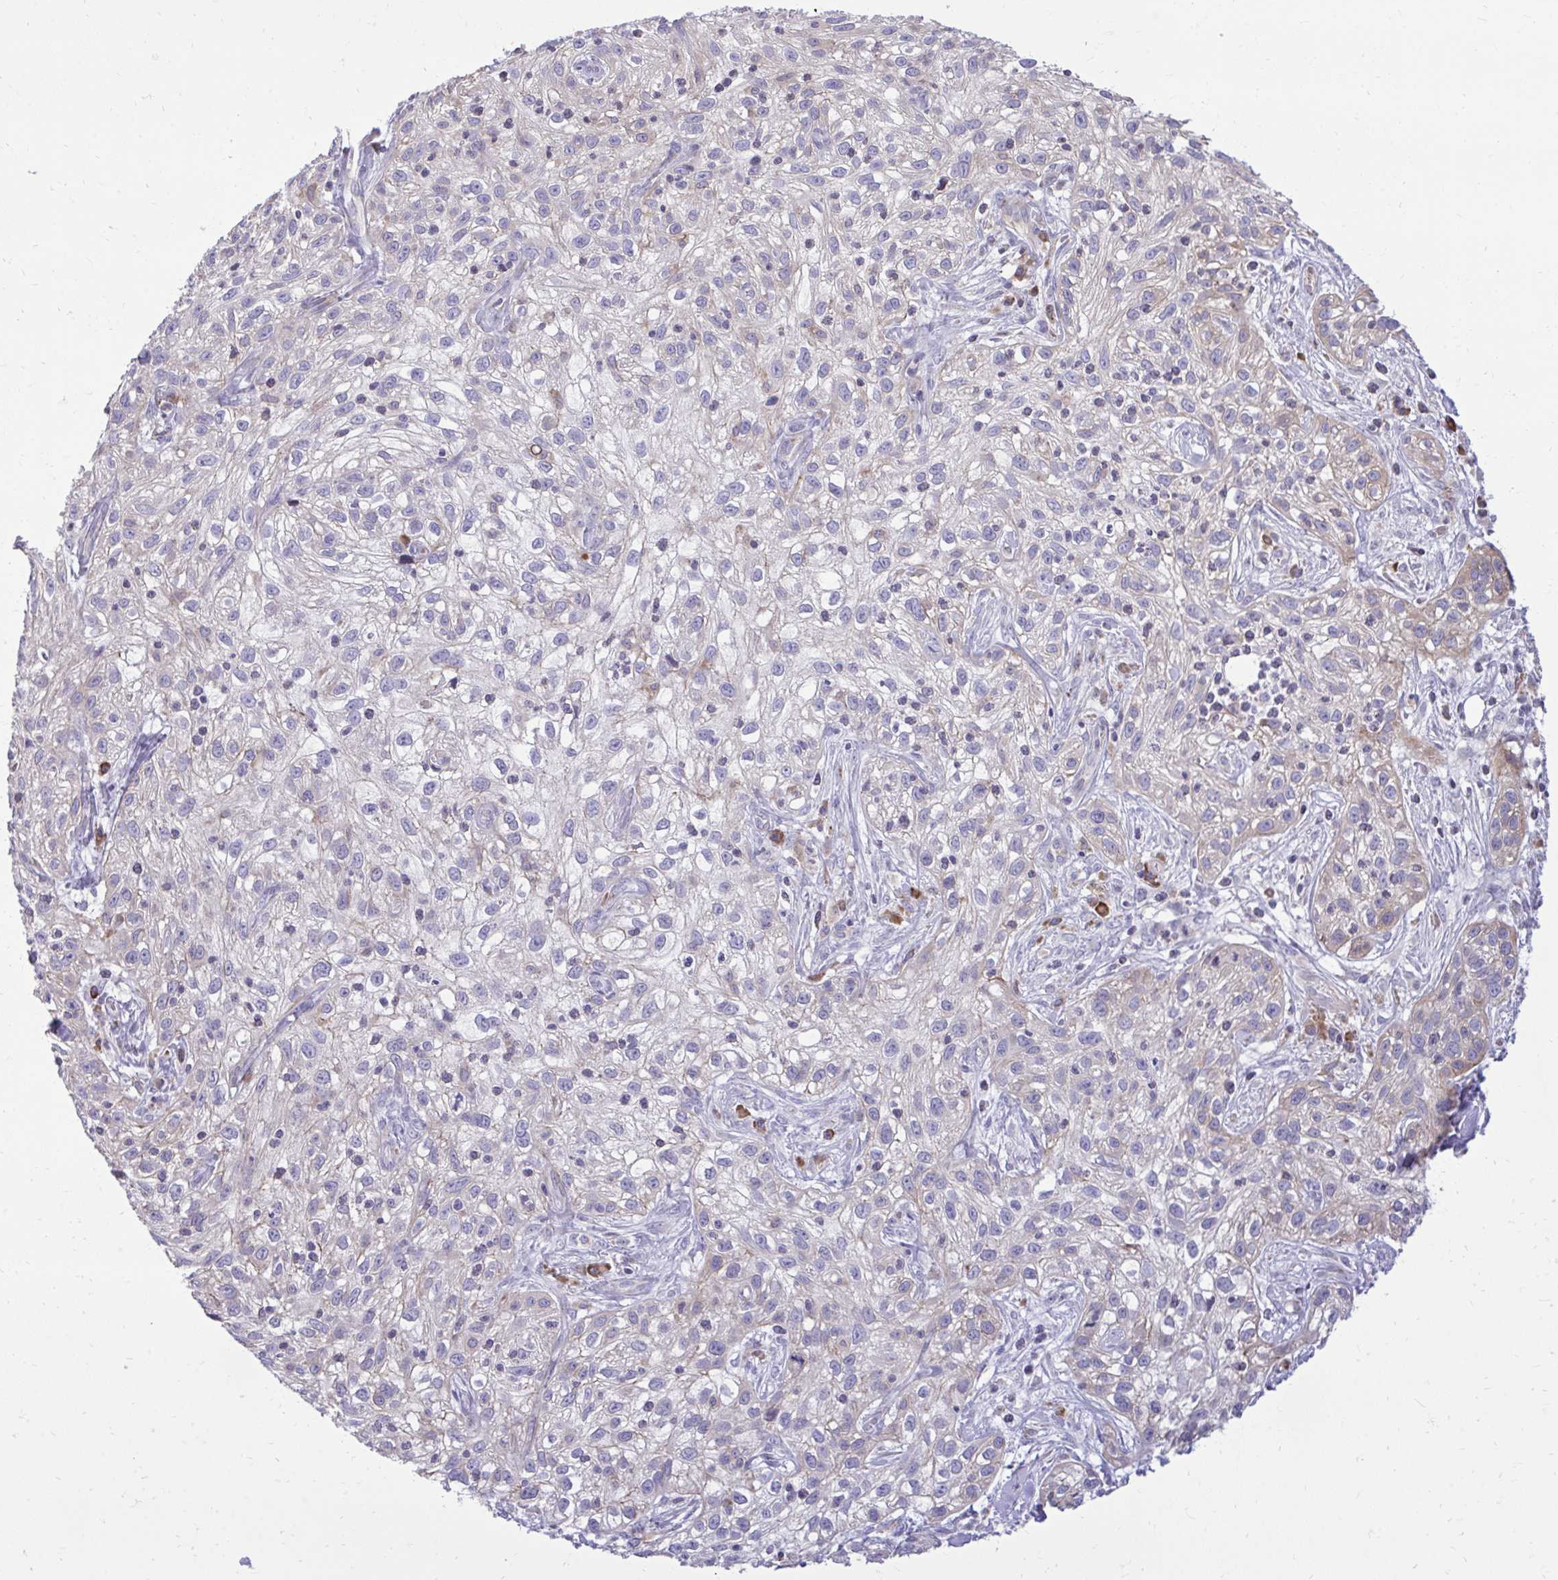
{"staining": {"intensity": "negative", "quantity": "none", "location": "none"}, "tissue": "skin cancer", "cell_type": "Tumor cells", "image_type": "cancer", "snomed": [{"axis": "morphology", "description": "Squamous cell carcinoma, NOS"}, {"axis": "topography", "description": "Skin"}], "caption": "The photomicrograph displays no significant staining in tumor cells of skin squamous cell carcinoma.", "gene": "METTL9", "patient": {"sex": "male", "age": 82}}